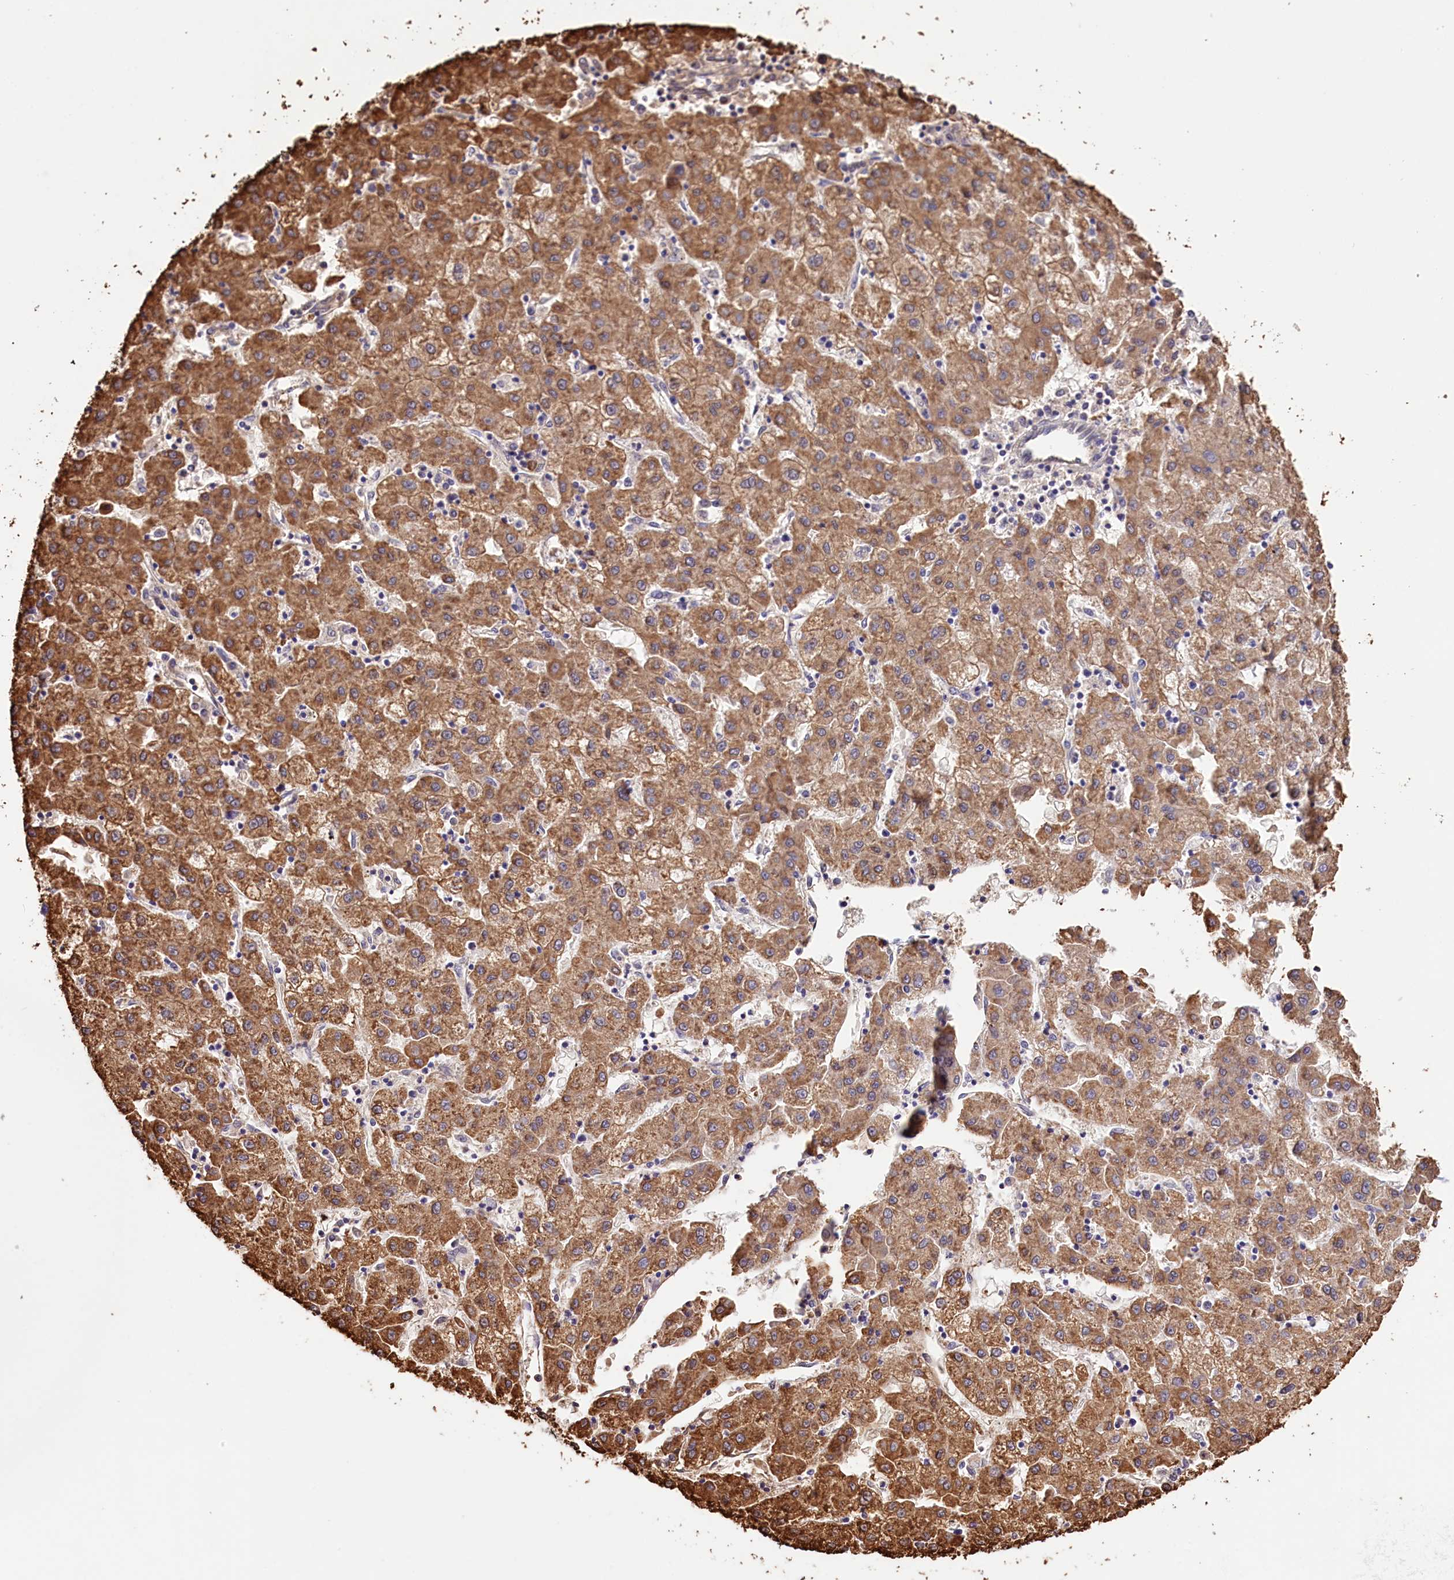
{"staining": {"intensity": "moderate", "quantity": ">75%", "location": "cytoplasmic/membranous"}, "tissue": "liver cancer", "cell_type": "Tumor cells", "image_type": "cancer", "snomed": [{"axis": "morphology", "description": "Carcinoma, Hepatocellular, NOS"}, {"axis": "topography", "description": "Liver"}], "caption": "Immunohistochemical staining of liver cancer (hepatocellular carcinoma) displays moderate cytoplasmic/membranous protein positivity in about >75% of tumor cells.", "gene": "ITGA1", "patient": {"sex": "male", "age": 72}}